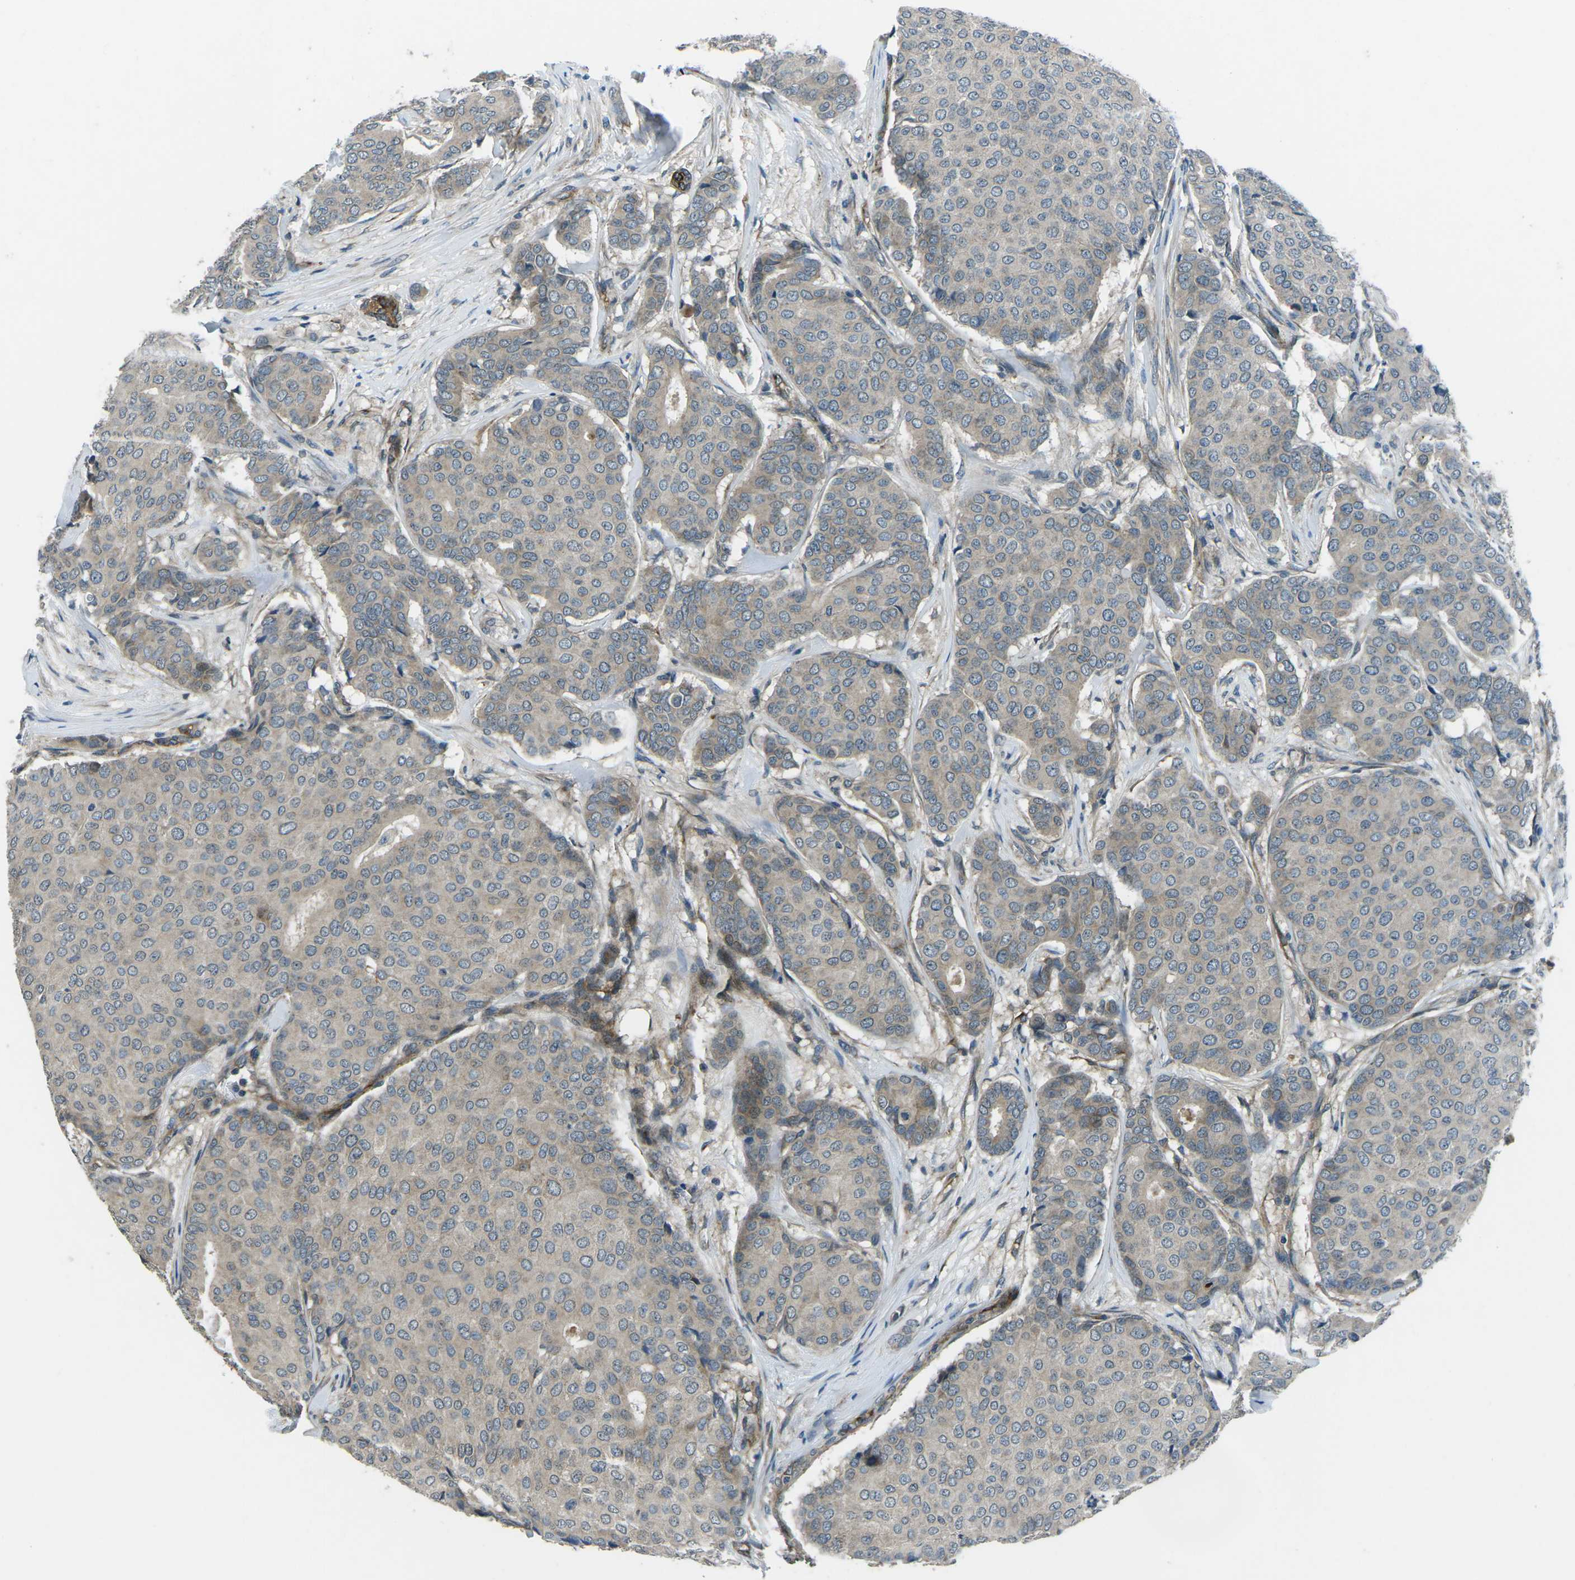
{"staining": {"intensity": "weak", "quantity": "25%-75%", "location": "cytoplasmic/membranous"}, "tissue": "breast cancer", "cell_type": "Tumor cells", "image_type": "cancer", "snomed": [{"axis": "morphology", "description": "Duct carcinoma"}, {"axis": "topography", "description": "Breast"}], "caption": "Immunohistochemical staining of human intraductal carcinoma (breast) displays low levels of weak cytoplasmic/membranous protein staining in approximately 25%-75% of tumor cells.", "gene": "AFAP1", "patient": {"sex": "female", "age": 75}}